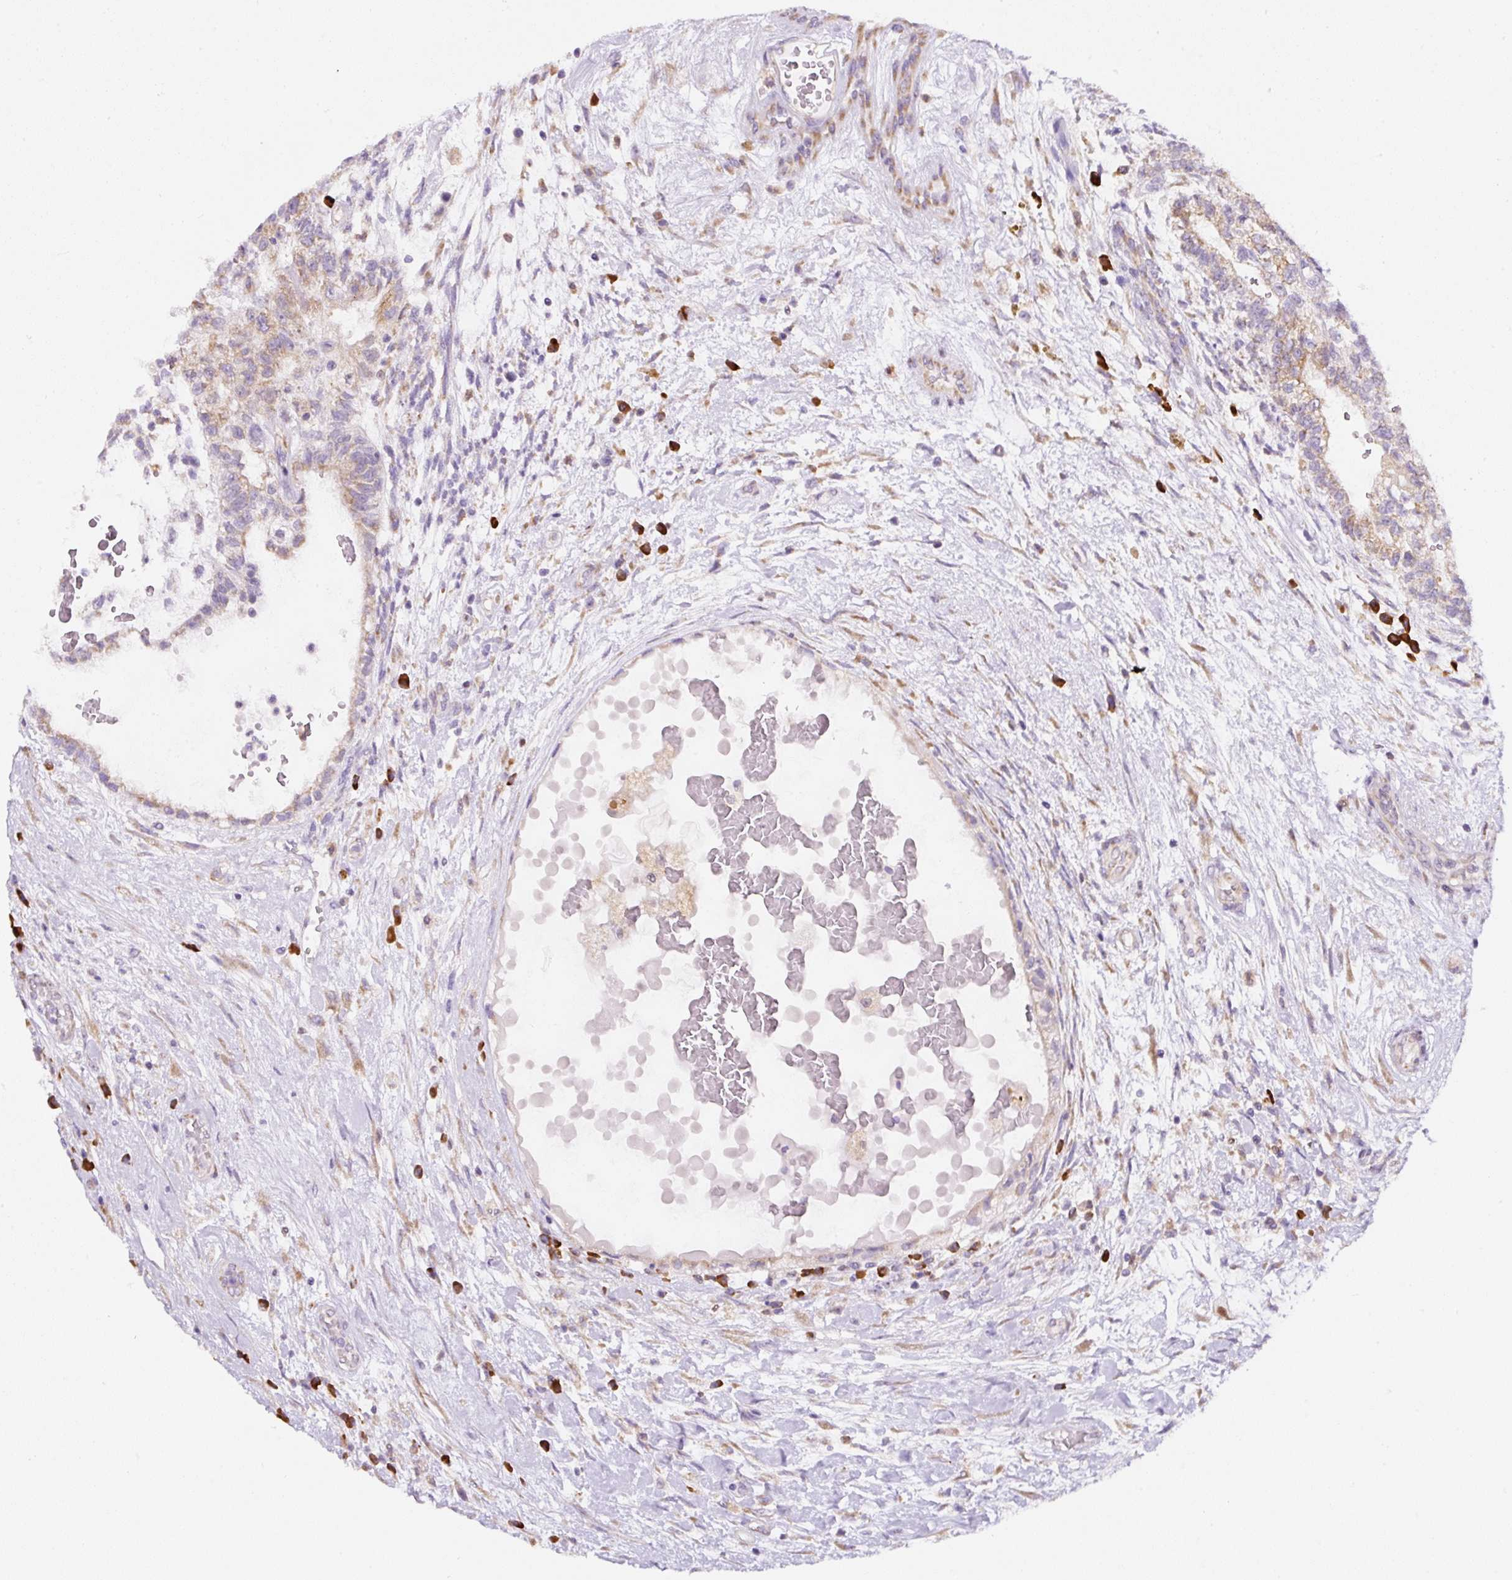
{"staining": {"intensity": "weak", "quantity": "25%-75%", "location": "cytoplasmic/membranous"}, "tissue": "testis cancer", "cell_type": "Tumor cells", "image_type": "cancer", "snomed": [{"axis": "morphology", "description": "Normal tissue, NOS"}, {"axis": "morphology", "description": "Carcinoma, Embryonal, NOS"}, {"axis": "topography", "description": "Testis"}], "caption": "Testis embryonal carcinoma tissue shows weak cytoplasmic/membranous expression in approximately 25%-75% of tumor cells, visualized by immunohistochemistry. (brown staining indicates protein expression, while blue staining denotes nuclei).", "gene": "DDOST", "patient": {"sex": "male", "age": 32}}